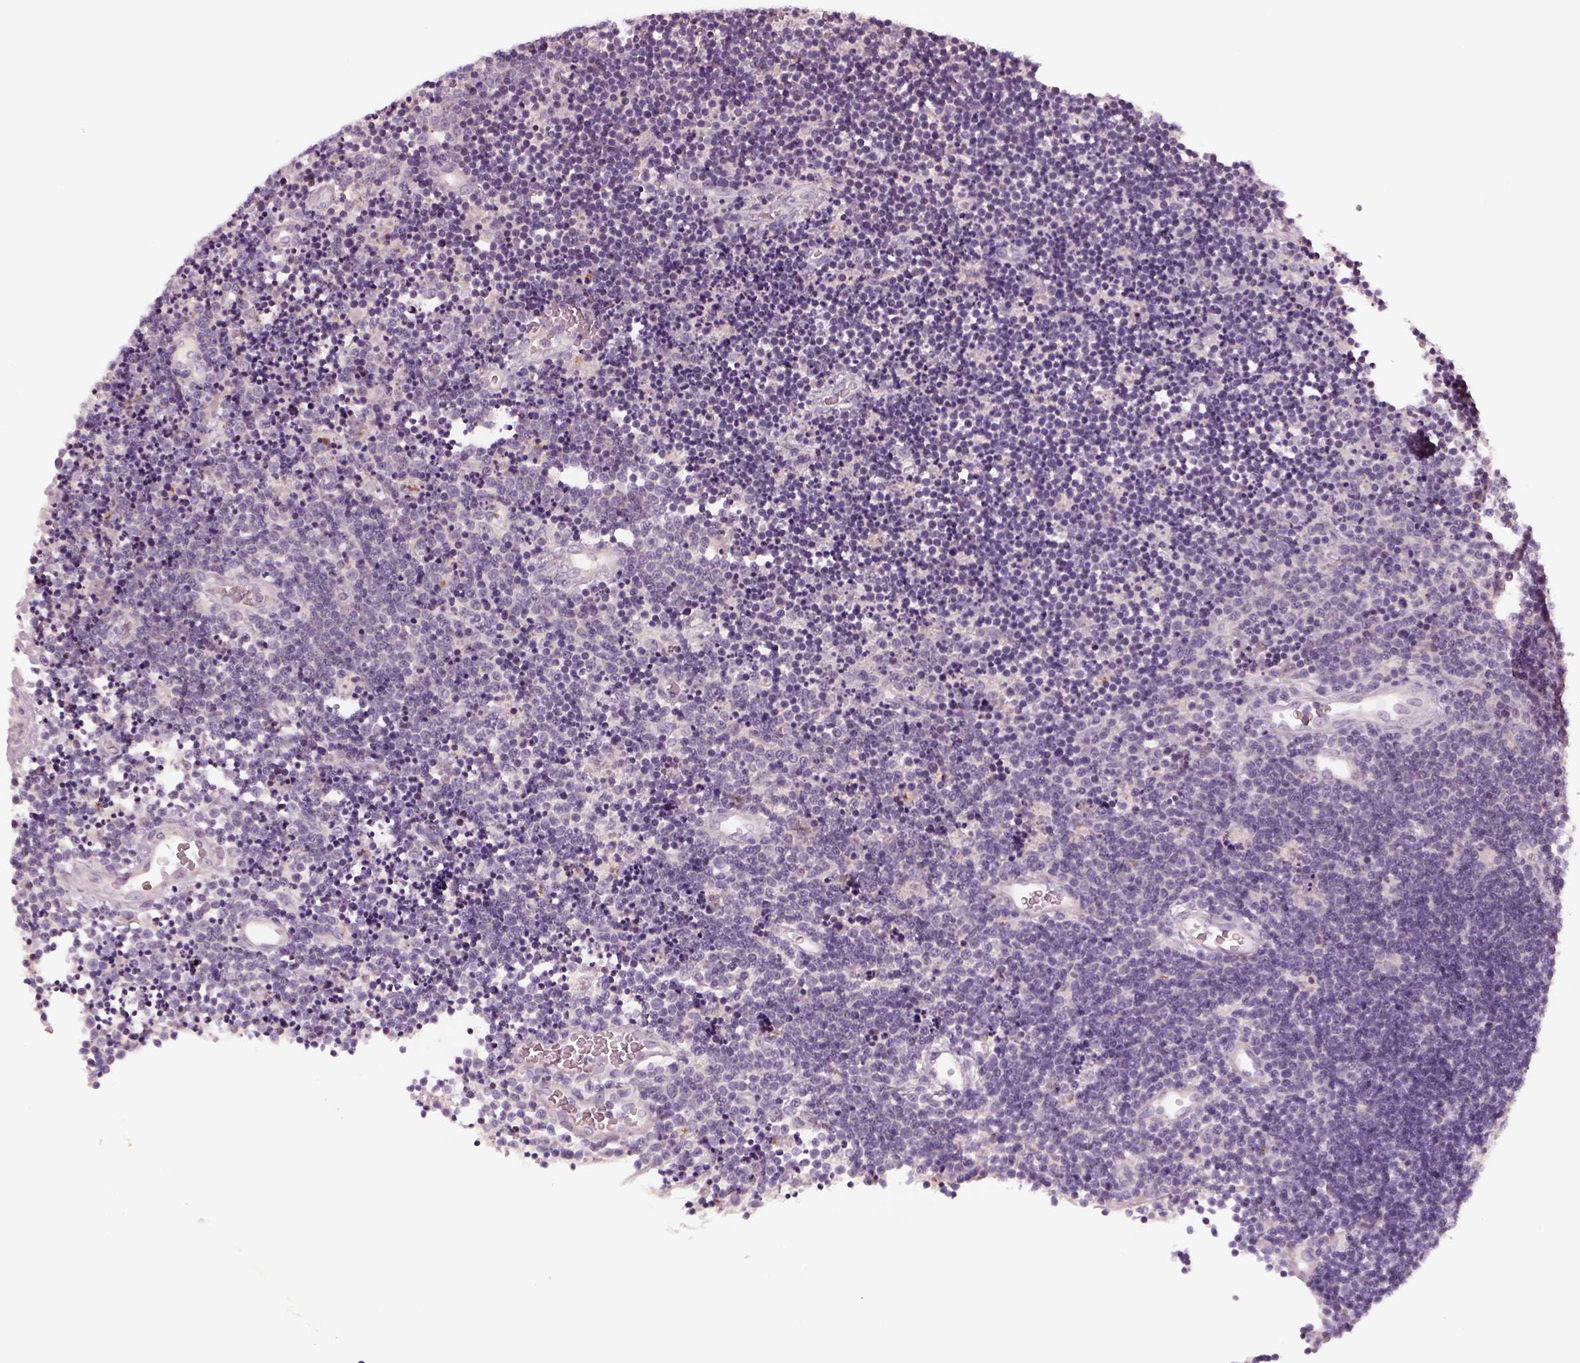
{"staining": {"intensity": "negative", "quantity": "none", "location": "none"}, "tissue": "lymphoma", "cell_type": "Tumor cells", "image_type": "cancer", "snomed": [{"axis": "morphology", "description": "Malignant lymphoma, non-Hodgkin's type, Low grade"}, {"axis": "topography", "description": "Brain"}], "caption": "High magnification brightfield microscopy of lymphoma stained with DAB (3,3'-diaminobenzidine) (brown) and counterstained with hematoxylin (blue): tumor cells show no significant expression. Nuclei are stained in blue.", "gene": "SDCBP2", "patient": {"sex": "female", "age": 66}}